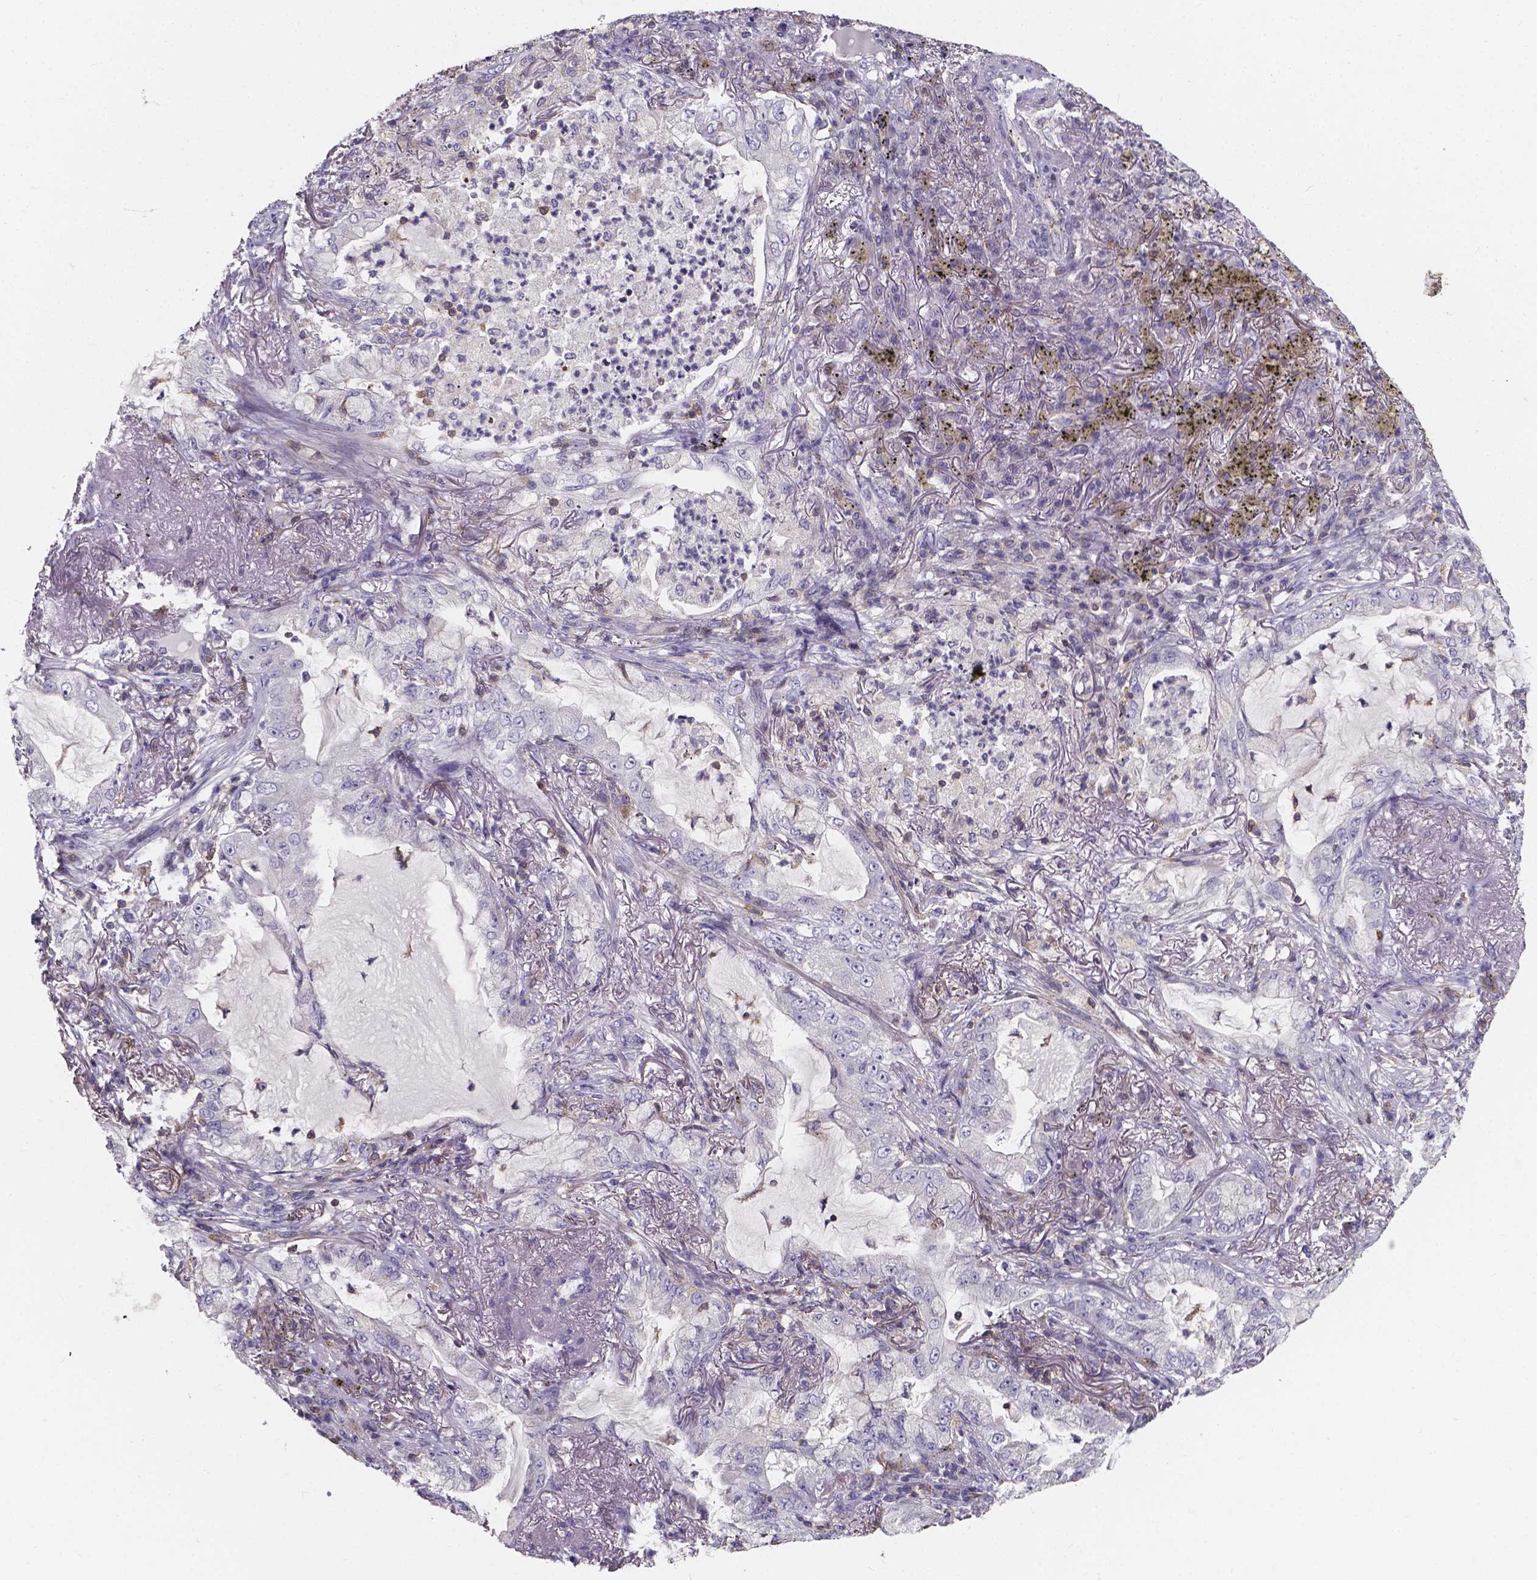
{"staining": {"intensity": "negative", "quantity": "none", "location": "none"}, "tissue": "lung cancer", "cell_type": "Tumor cells", "image_type": "cancer", "snomed": [{"axis": "morphology", "description": "Adenocarcinoma, NOS"}, {"axis": "topography", "description": "Lung"}], "caption": "Immunohistochemical staining of lung cancer (adenocarcinoma) displays no significant expression in tumor cells. (DAB (3,3'-diaminobenzidine) immunohistochemistry, high magnification).", "gene": "THEMIS", "patient": {"sex": "female", "age": 73}}